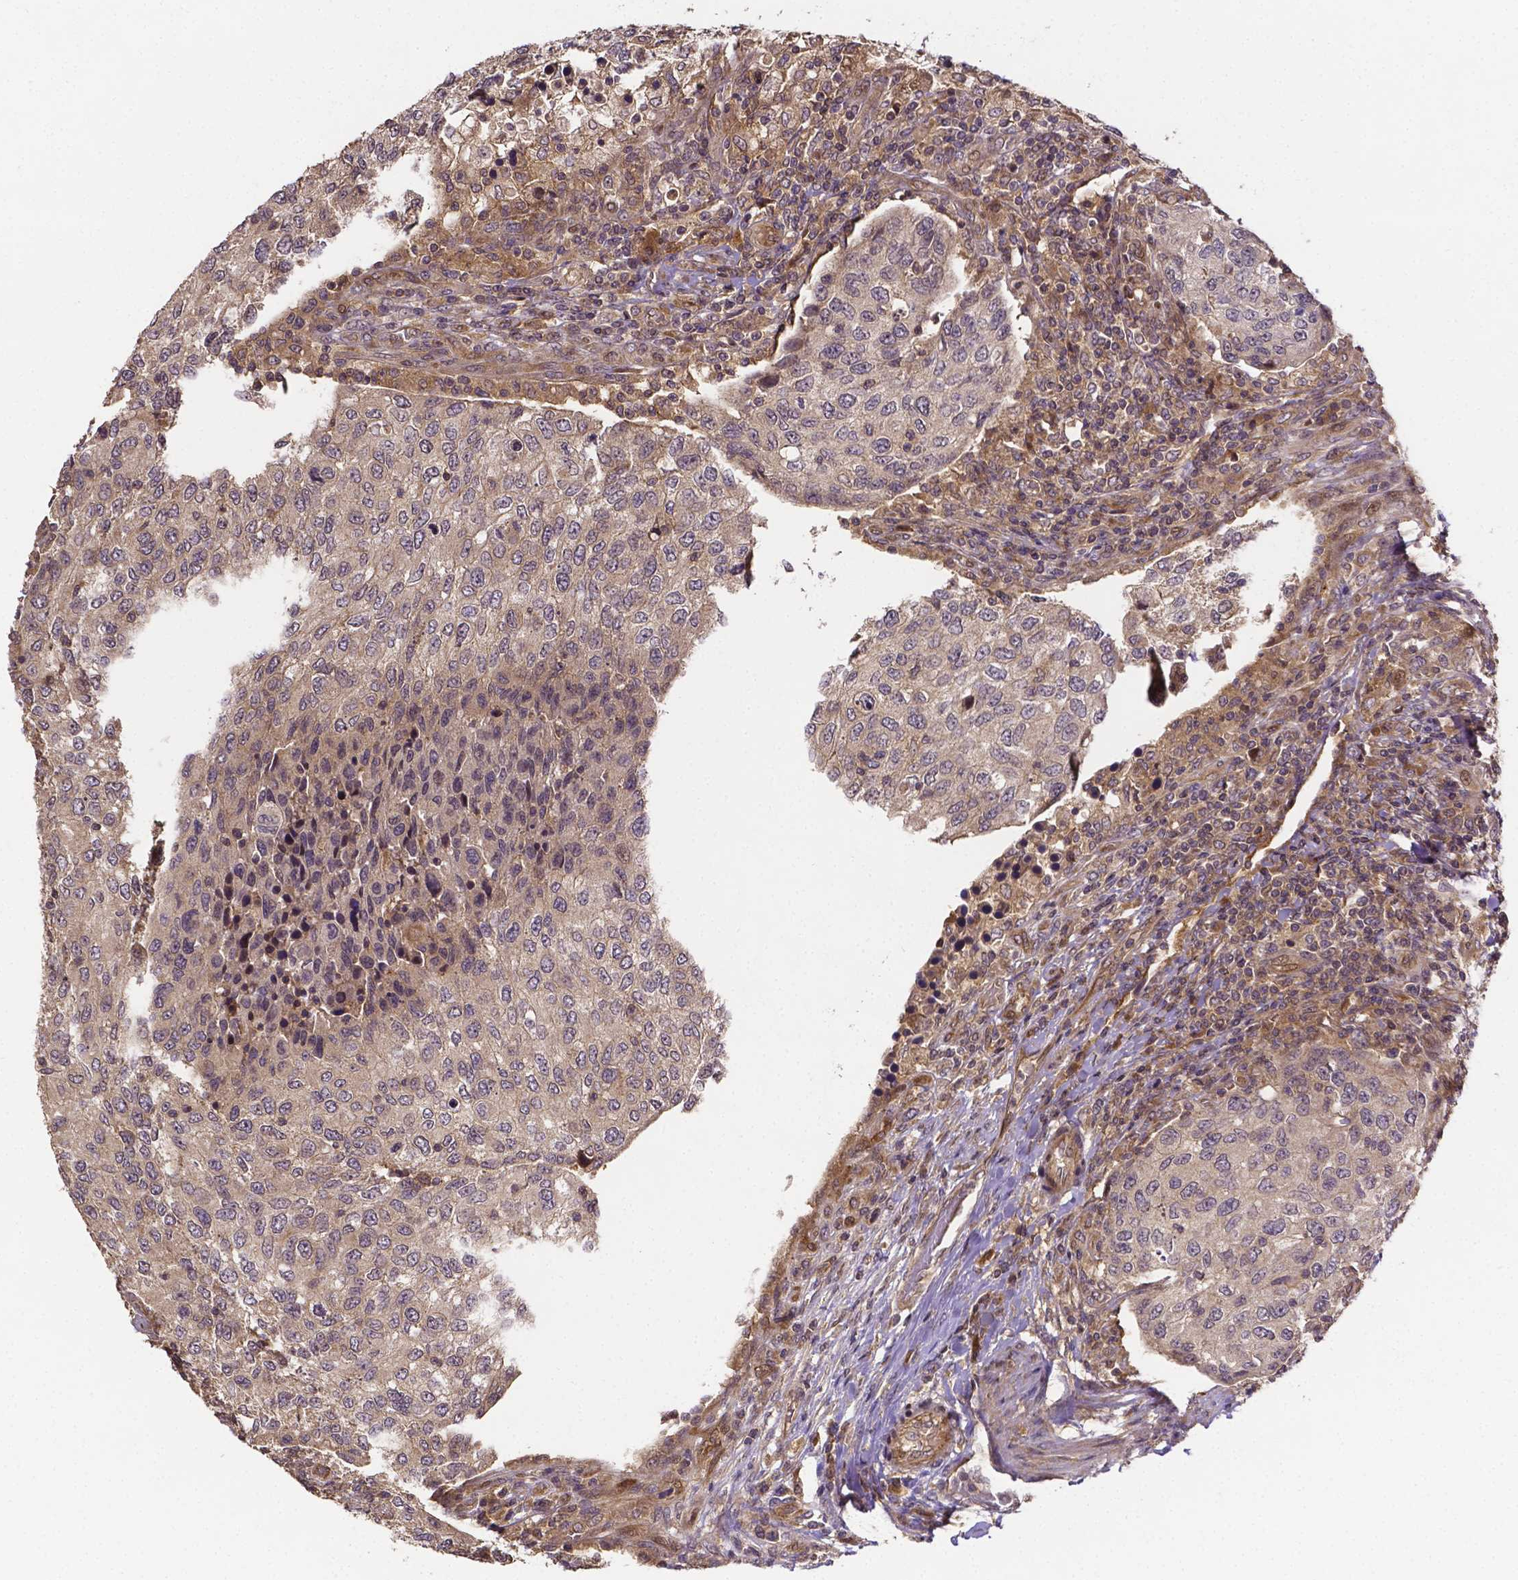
{"staining": {"intensity": "negative", "quantity": "none", "location": "none"}, "tissue": "urothelial cancer", "cell_type": "Tumor cells", "image_type": "cancer", "snomed": [{"axis": "morphology", "description": "Urothelial carcinoma, High grade"}, {"axis": "topography", "description": "Urinary bladder"}], "caption": "Tumor cells show no significant protein staining in urothelial carcinoma (high-grade). (DAB immunohistochemistry with hematoxylin counter stain).", "gene": "RNF123", "patient": {"sex": "female", "age": 78}}